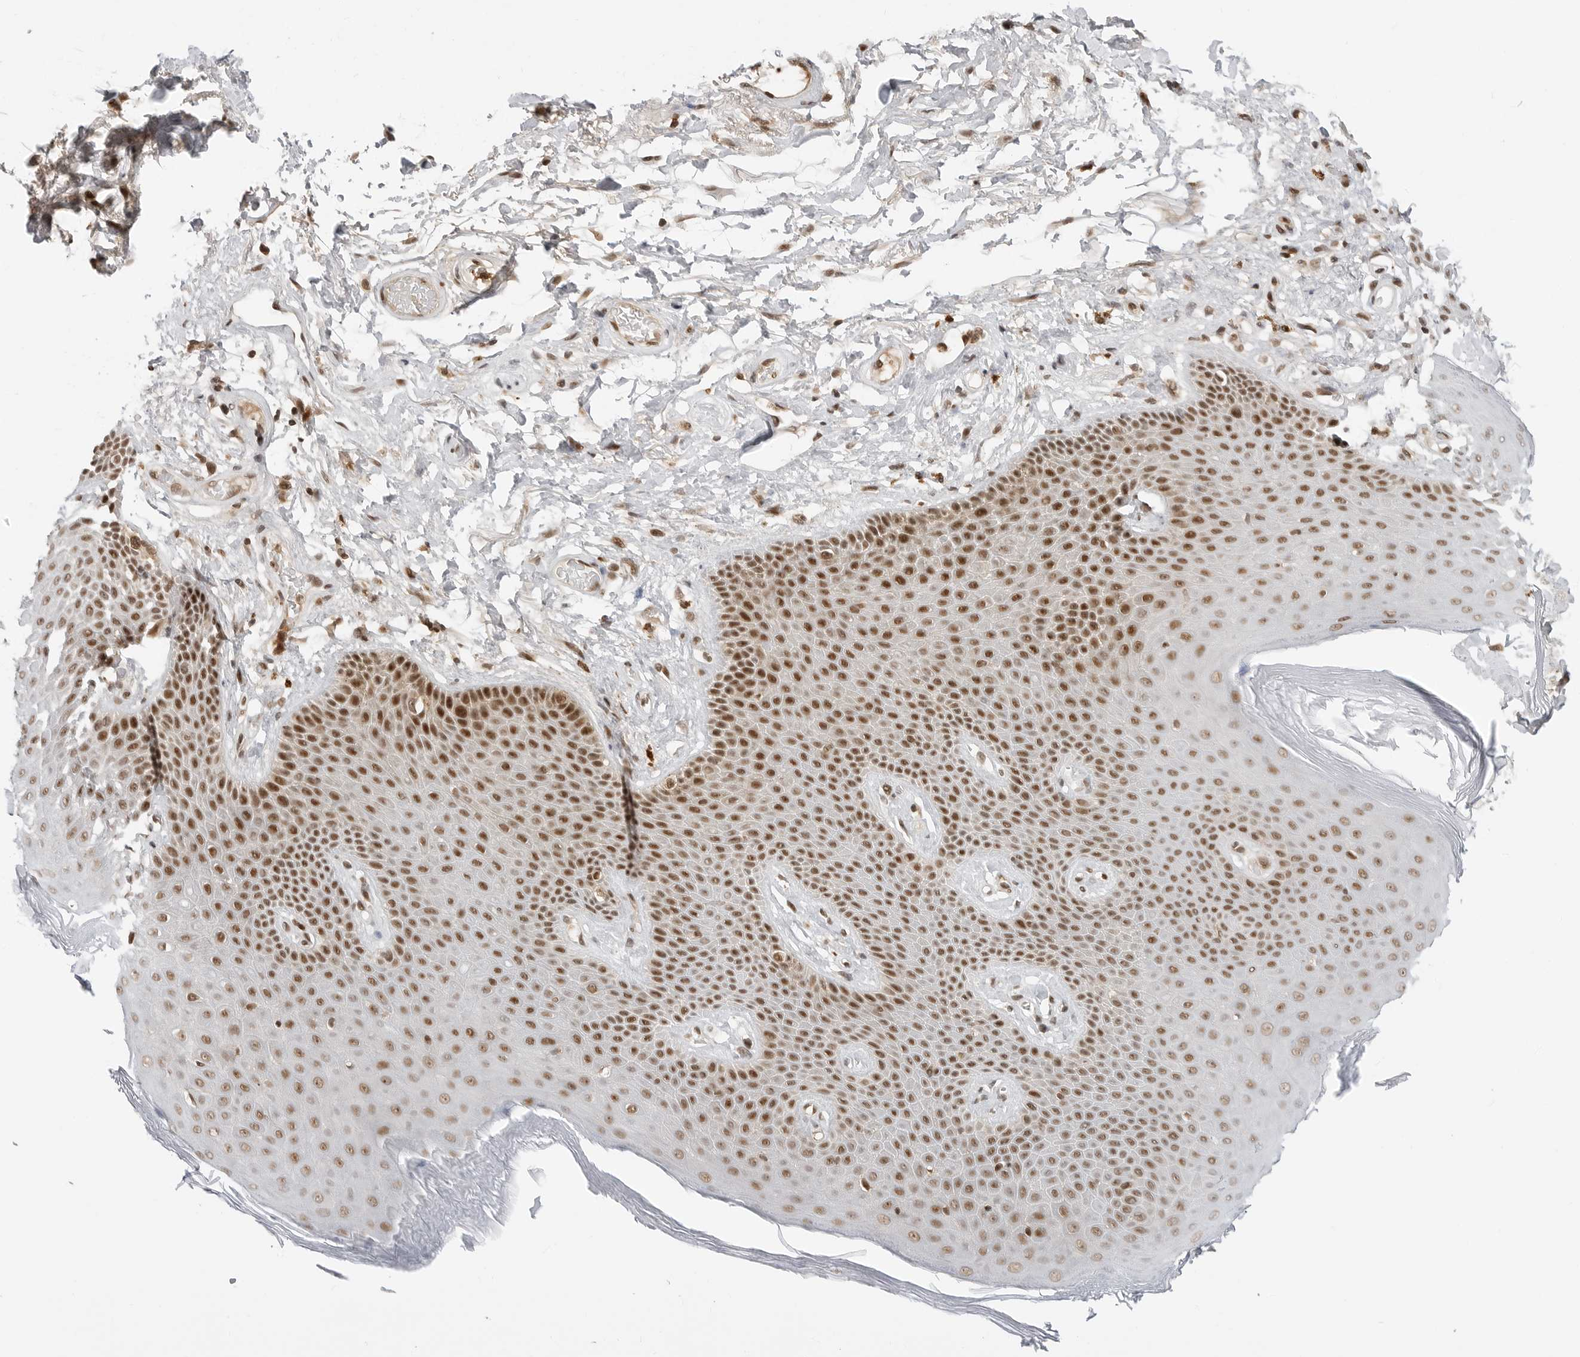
{"staining": {"intensity": "strong", "quantity": ">75%", "location": "nuclear"}, "tissue": "skin", "cell_type": "Epidermal cells", "image_type": "normal", "snomed": [{"axis": "morphology", "description": "Normal tissue, NOS"}, {"axis": "topography", "description": "Anal"}], "caption": "Immunohistochemistry of benign skin displays high levels of strong nuclear staining in about >75% of epidermal cells. (Brightfield microscopy of DAB IHC at high magnification).", "gene": "C8orf33", "patient": {"sex": "male", "age": 74}}